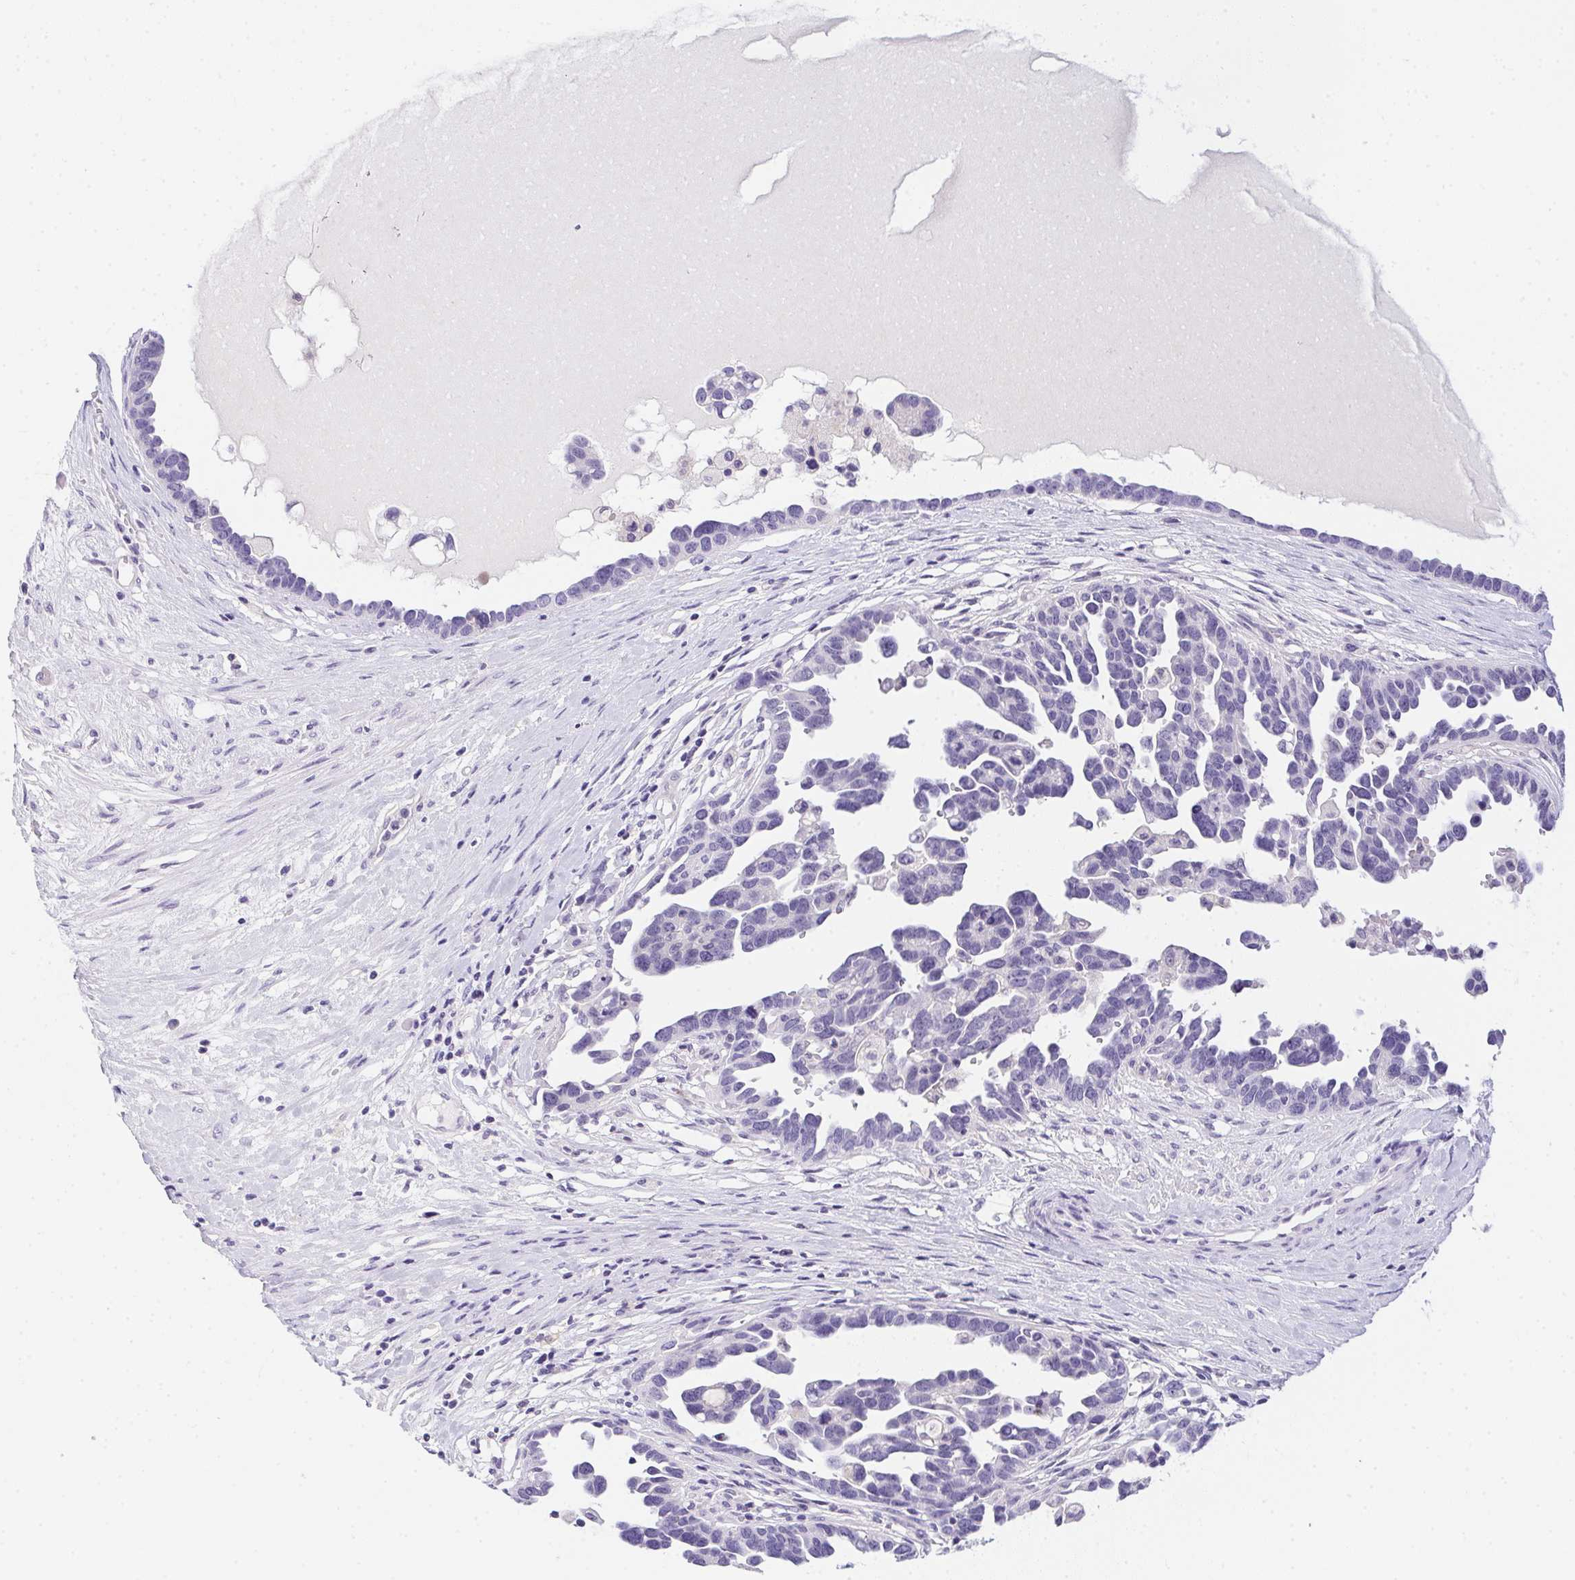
{"staining": {"intensity": "negative", "quantity": "none", "location": "none"}, "tissue": "ovarian cancer", "cell_type": "Tumor cells", "image_type": "cancer", "snomed": [{"axis": "morphology", "description": "Cystadenocarcinoma, serous, NOS"}, {"axis": "topography", "description": "Ovary"}], "caption": "This is an immunohistochemistry (IHC) image of human ovarian cancer (serous cystadenocarcinoma). There is no expression in tumor cells.", "gene": "PRKAA1", "patient": {"sex": "female", "age": 54}}